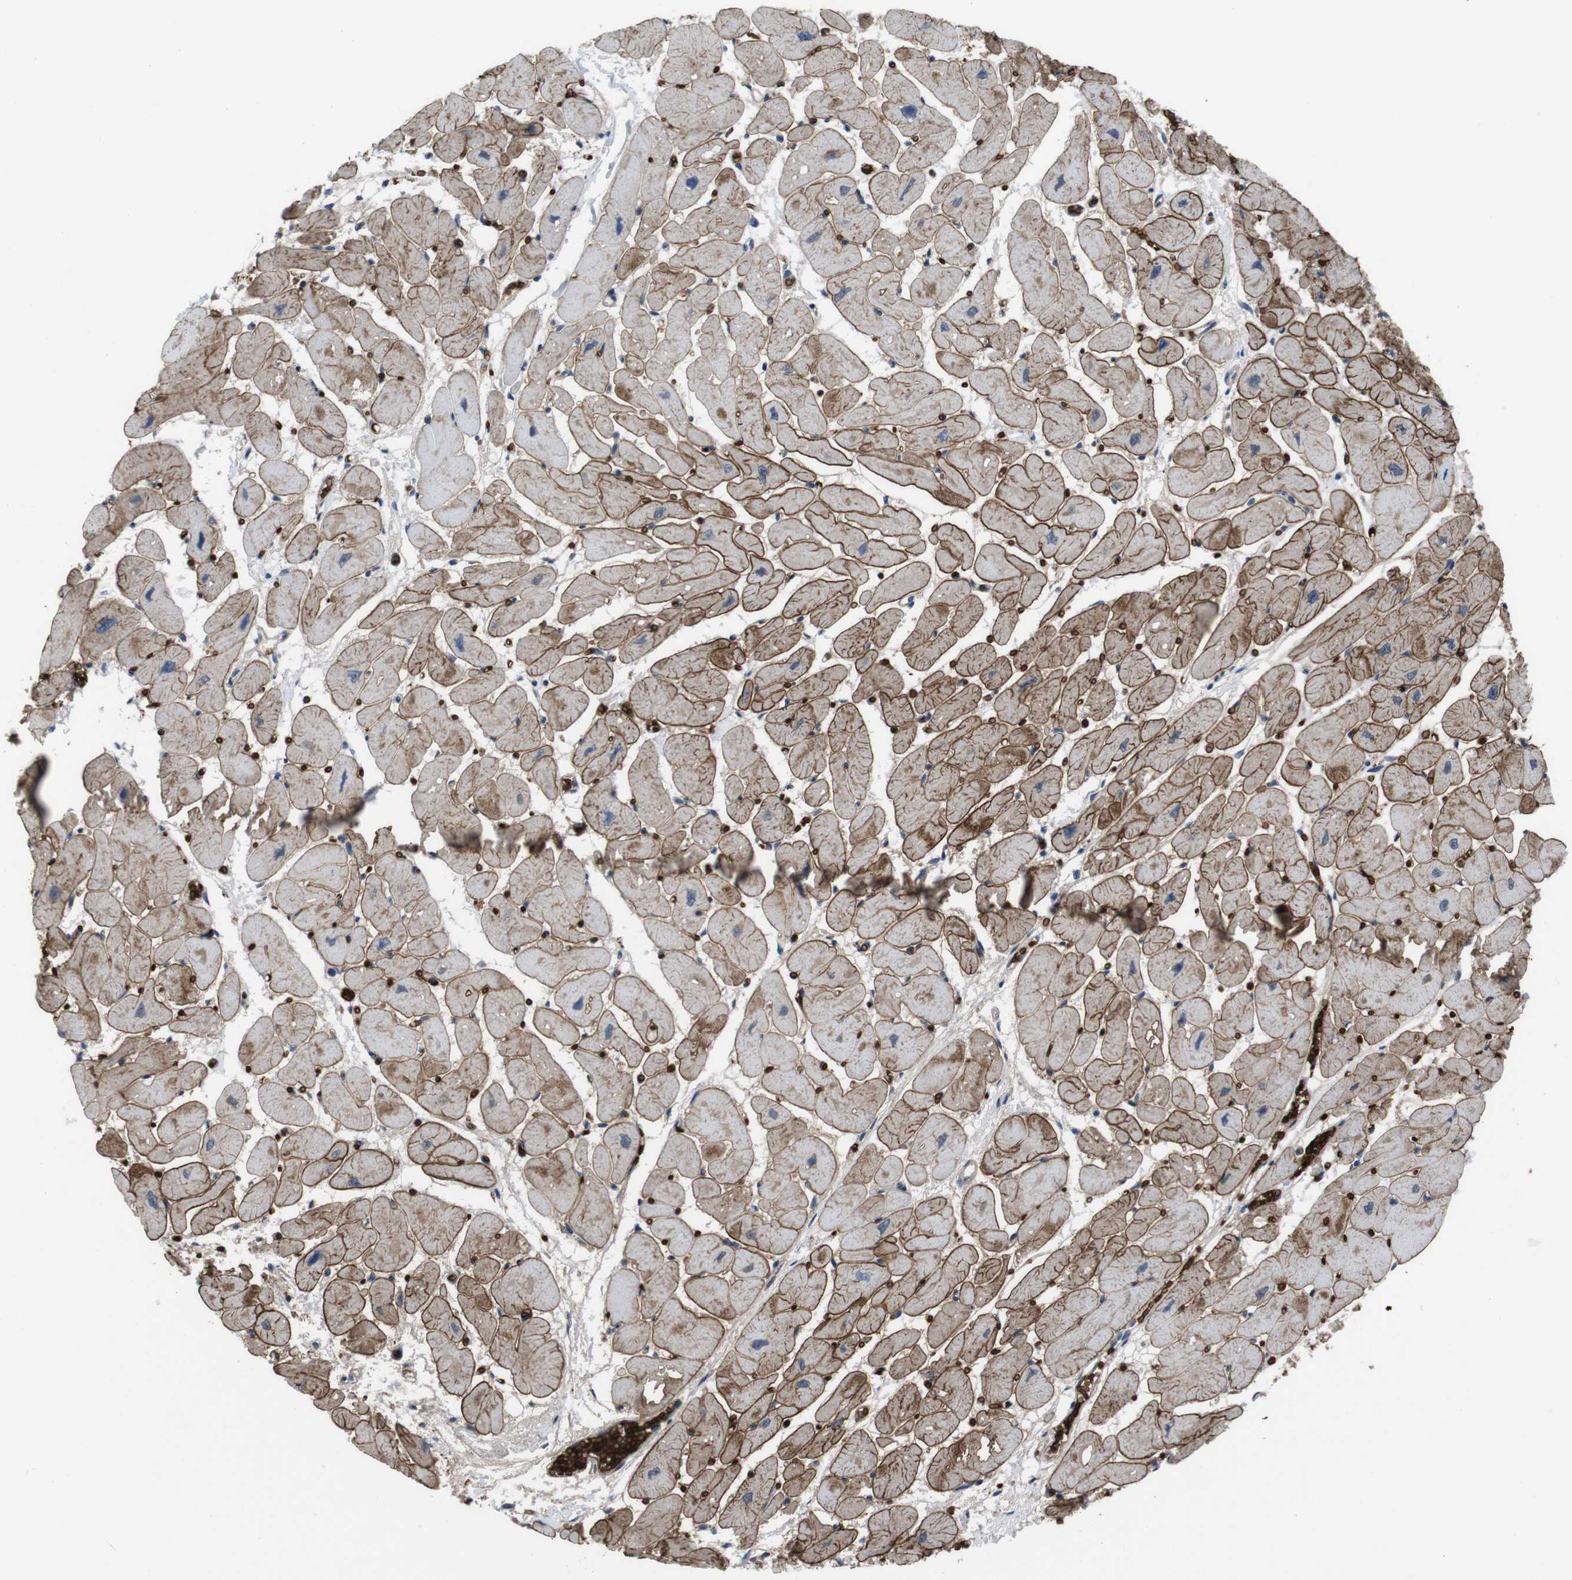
{"staining": {"intensity": "moderate", "quantity": ">75%", "location": "cytoplasmic/membranous"}, "tissue": "heart muscle", "cell_type": "Cardiomyocytes", "image_type": "normal", "snomed": [{"axis": "morphology", "description": "Normal tissue, NOS"}, {"axis": "topography", "description": "Heart"}], "caption": "Protein expression analysis of unremarkable heart muscle reveals moderate cytoplasmic/membranous staining in about >75% of cardiomyocytes. (DAB IHC with brightfield microscopy, high magnification).", "gene": "SPTB", "patient": {"sex": "female", "age": 54}}